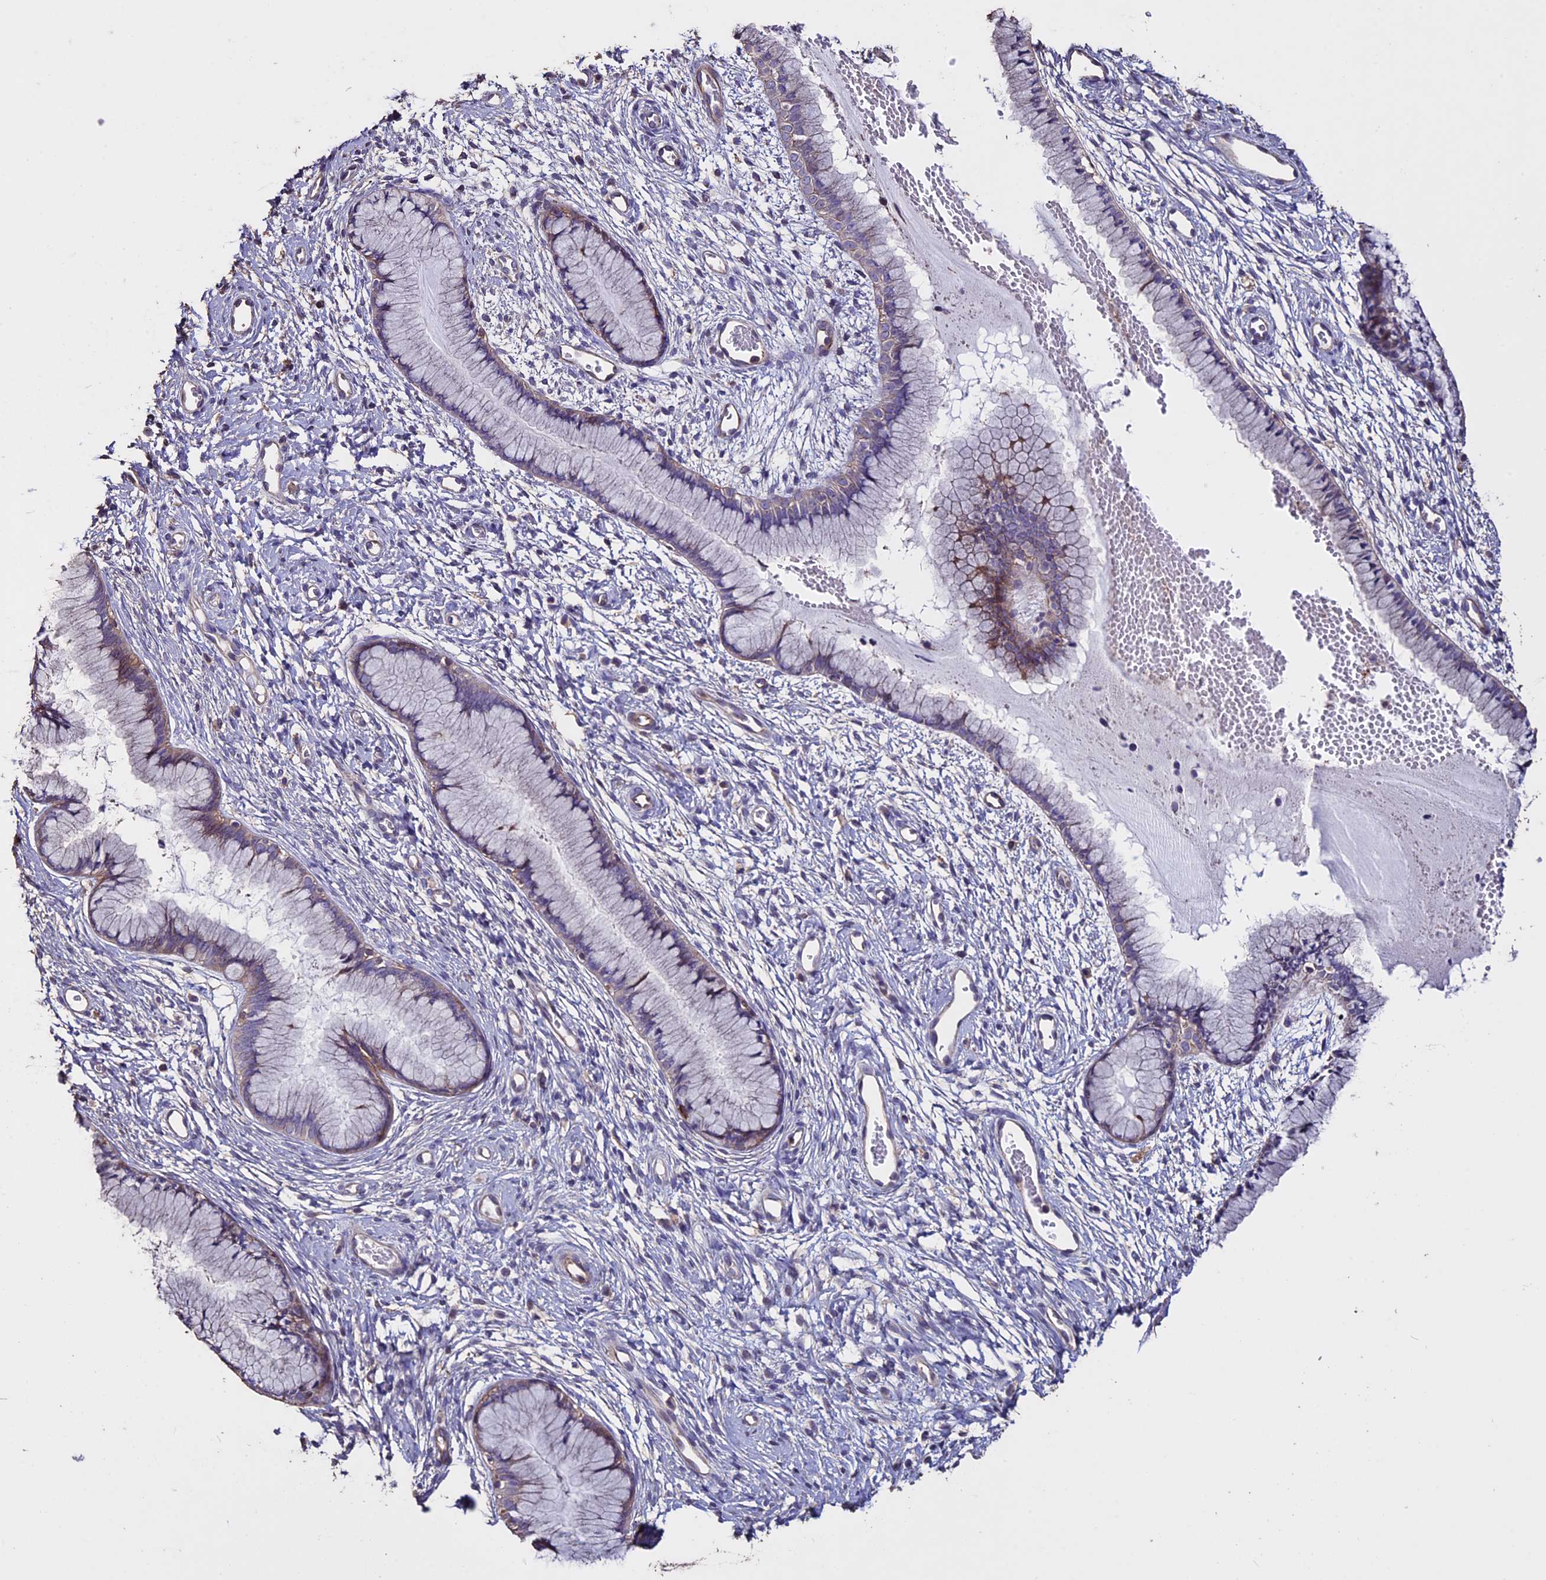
{"staining": {"intensity": "weak", "quantity": "25%-75%", "location": "cytoplasmic/membranous"}, "tissue": "cervix", "cell_type": "Glandular cells", "image_type": "normal", "snomed": [{"axis": "morphology", "description": "Normal tissue, NOS"}, {"axis": "topography", "description": "Cervix"}], "caption": "A high-resolution micrograph shows immunohistochemistry staining of normal cervix, which demonstrates weak cytoplasmic/membranous positivity in approximately 25%-75% of glandular cells. (Stains: DAB in brown, nuclei in blue, Microscopy: brightfield microscopy at high magnification).", "gene": "USB1", "patient": {"sex": "female", "age": 42}}